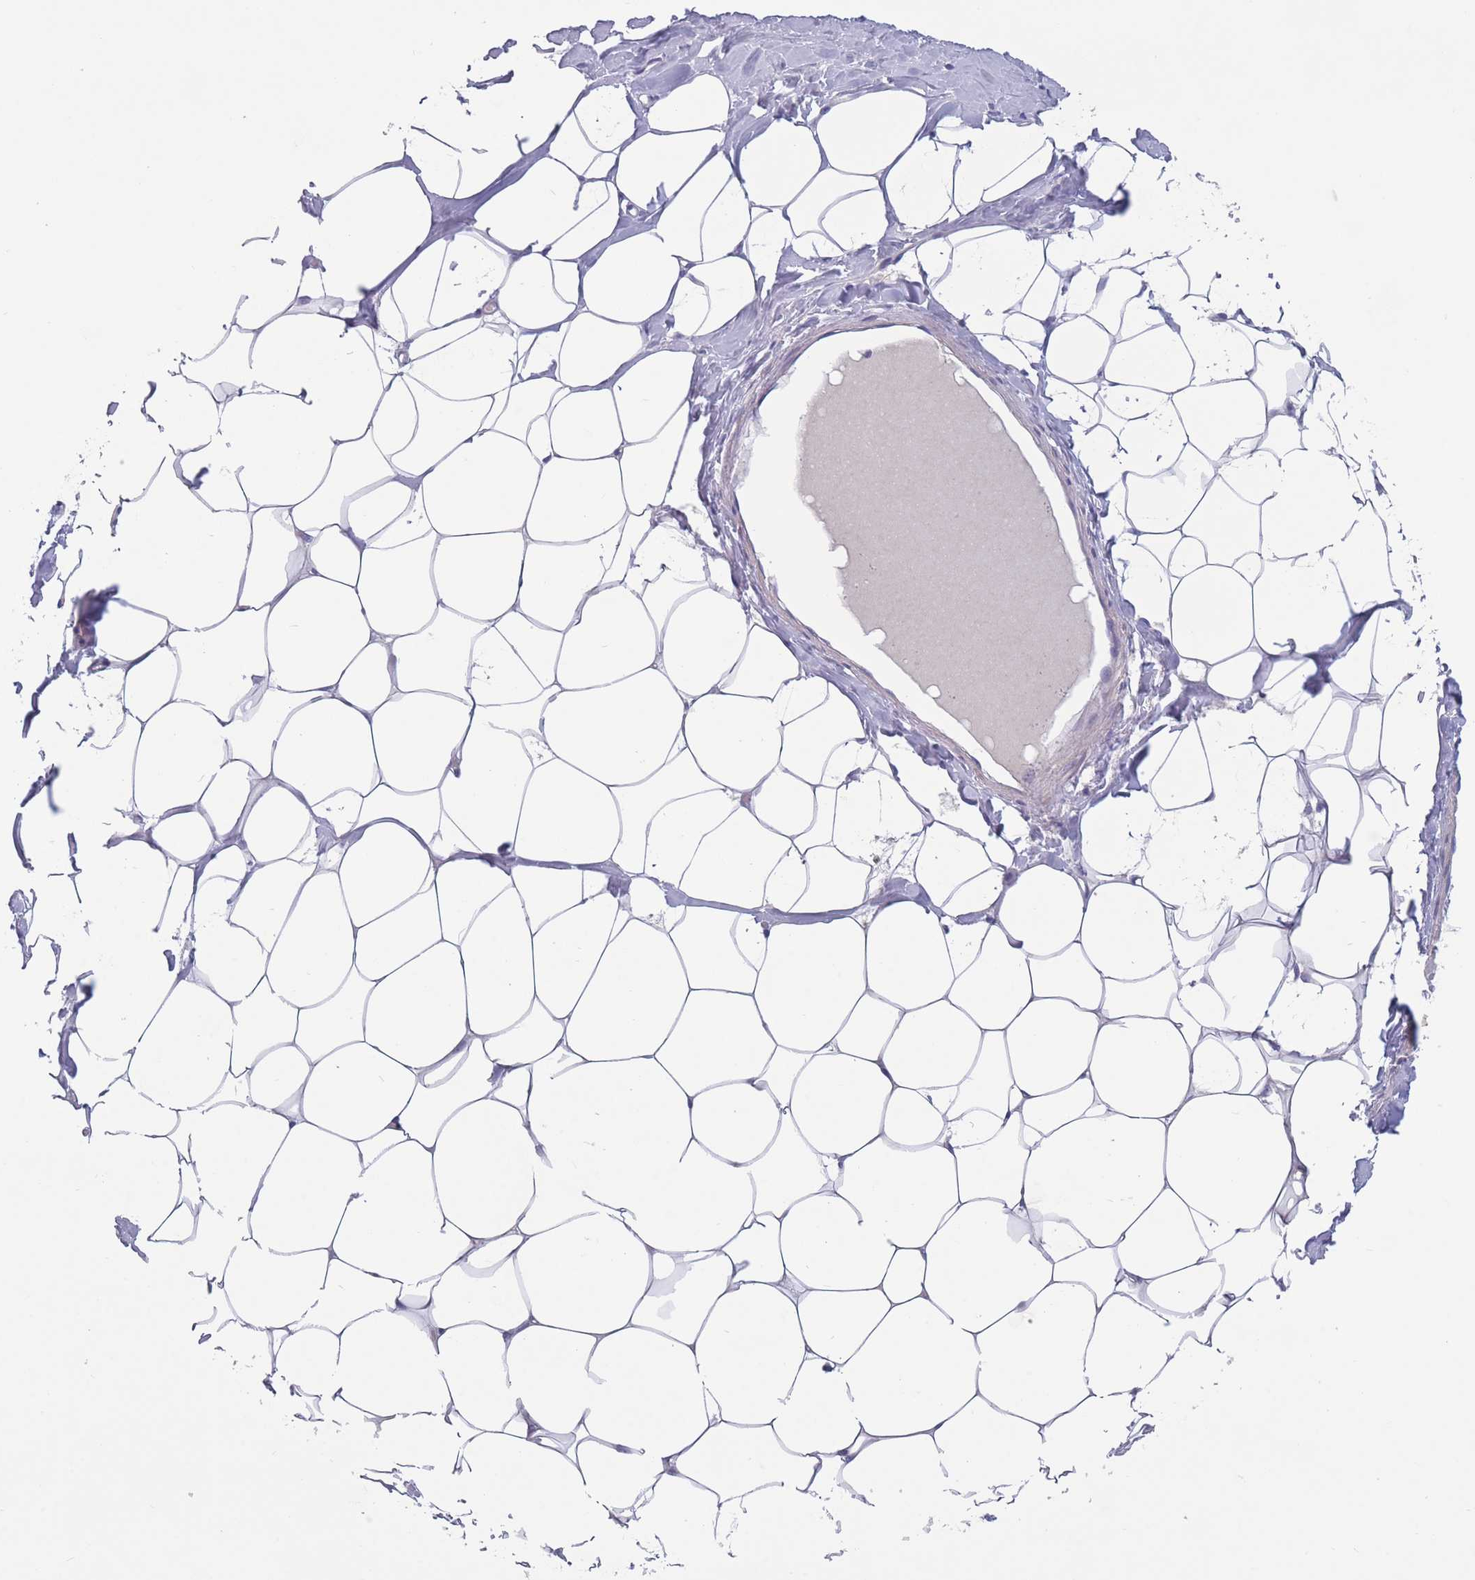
{"staining": {"intensity": "negative", "quantity": "none", "location": "none"}, "tissue": "breast", "cell_type": "Adipocytes", "image_type": "normal", "snomed": [{"axis": "morphology", "description": "Normal tissue, NOS"}, {"axis": "topography", "description": "Breast"}], "caption": "An immunohistochemistry (IHC) histopathology image of normal breast is shown. There is no staining in adipocytes of breast. (IHC, brightfield microscopy, high magnification).", "gene": "OR4C5", "patient": {"sex": "female", "age": 27}}